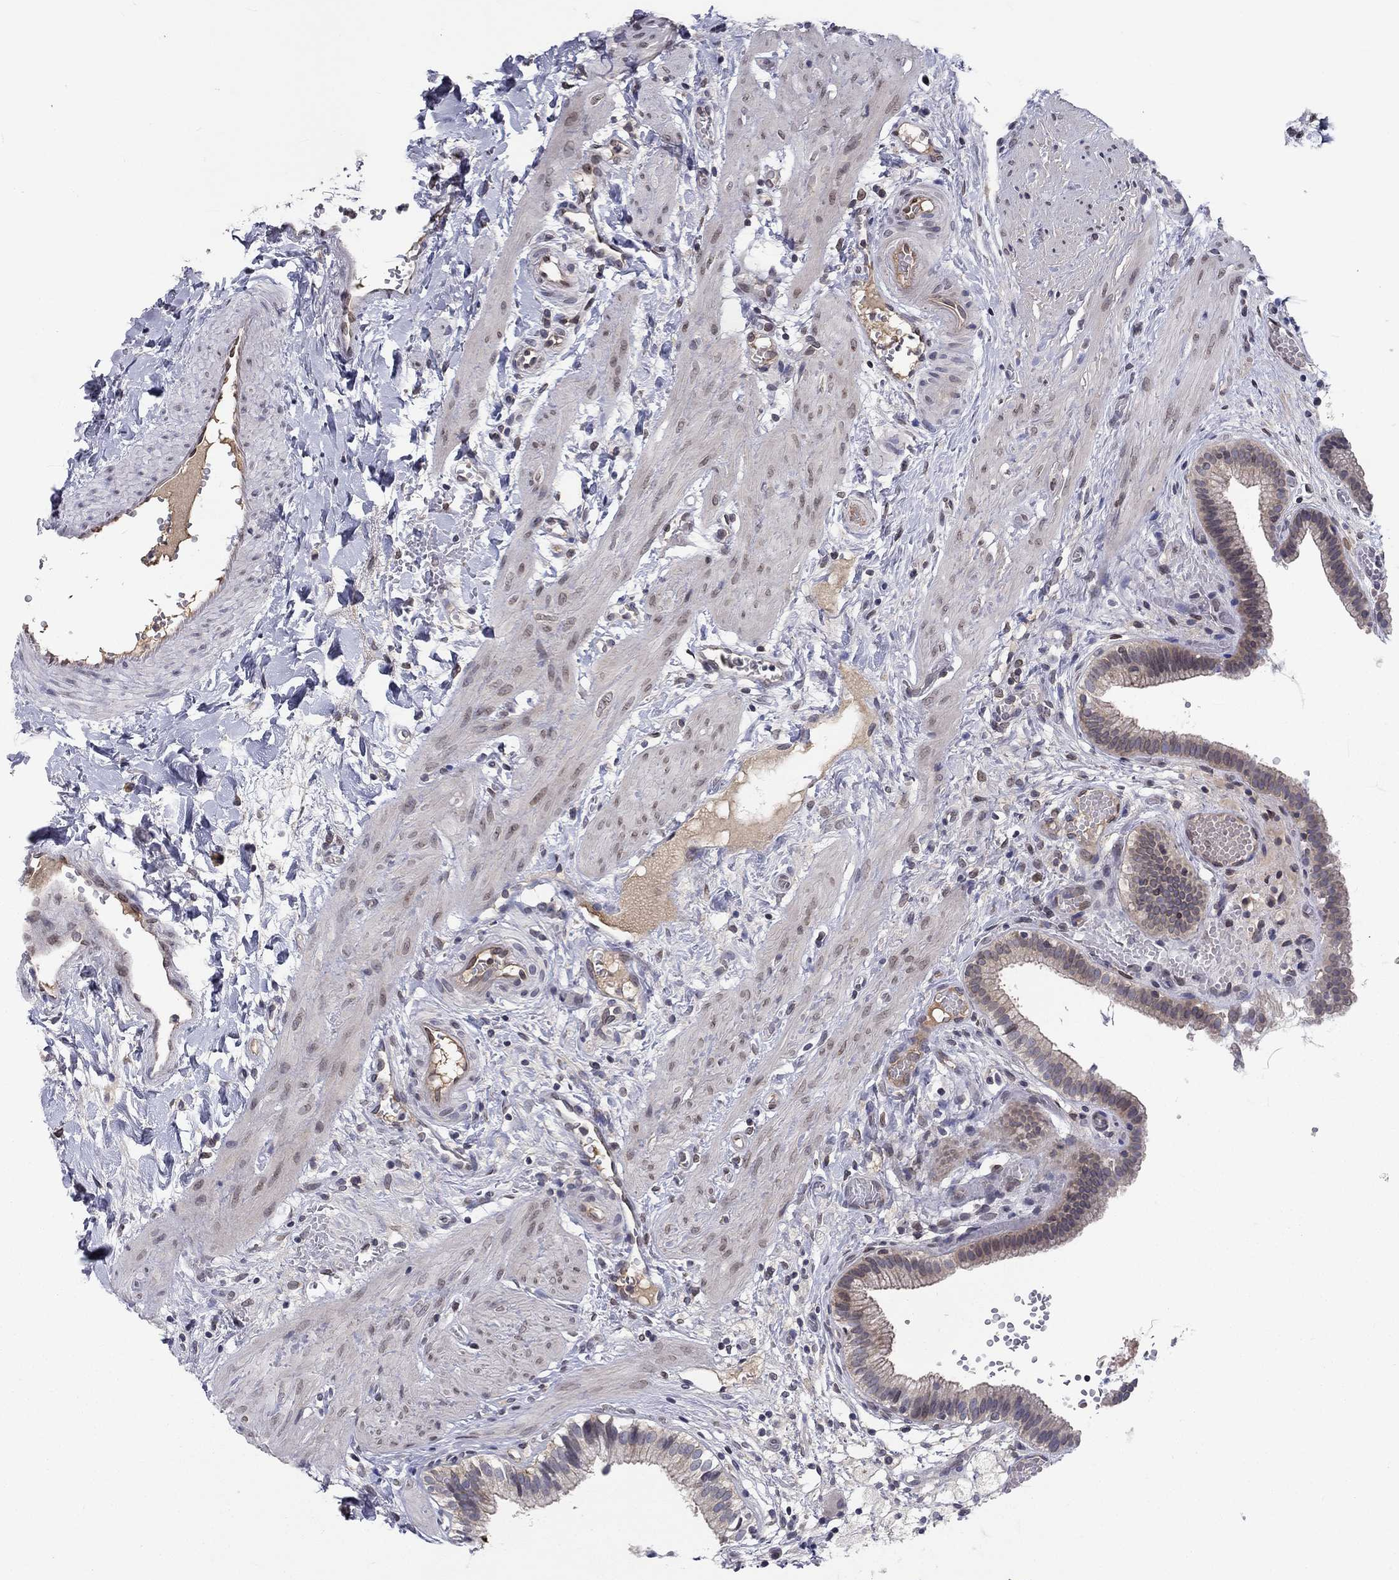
{"staining": {"intensity": "moderate", "quantity": "<25%", "location": "cytoplasmic/membranous"}, "tissue": "gallbladder", "cell_type": "Glandular cells", "image_type": "normal", "snomed": [{"axis": "morphology", "description": "Normal tissue, NOS"}, {"axis": "topography", "description": "Gallbladder"}], "caption": "This photomicrograph shows IHC staining of normal gallbladder, with low moderate cytoplasmic/membranous positivity in about <25% of glandular cells.", "gene": "CETN3", "patient": {"sex": "female", "age": 24}}